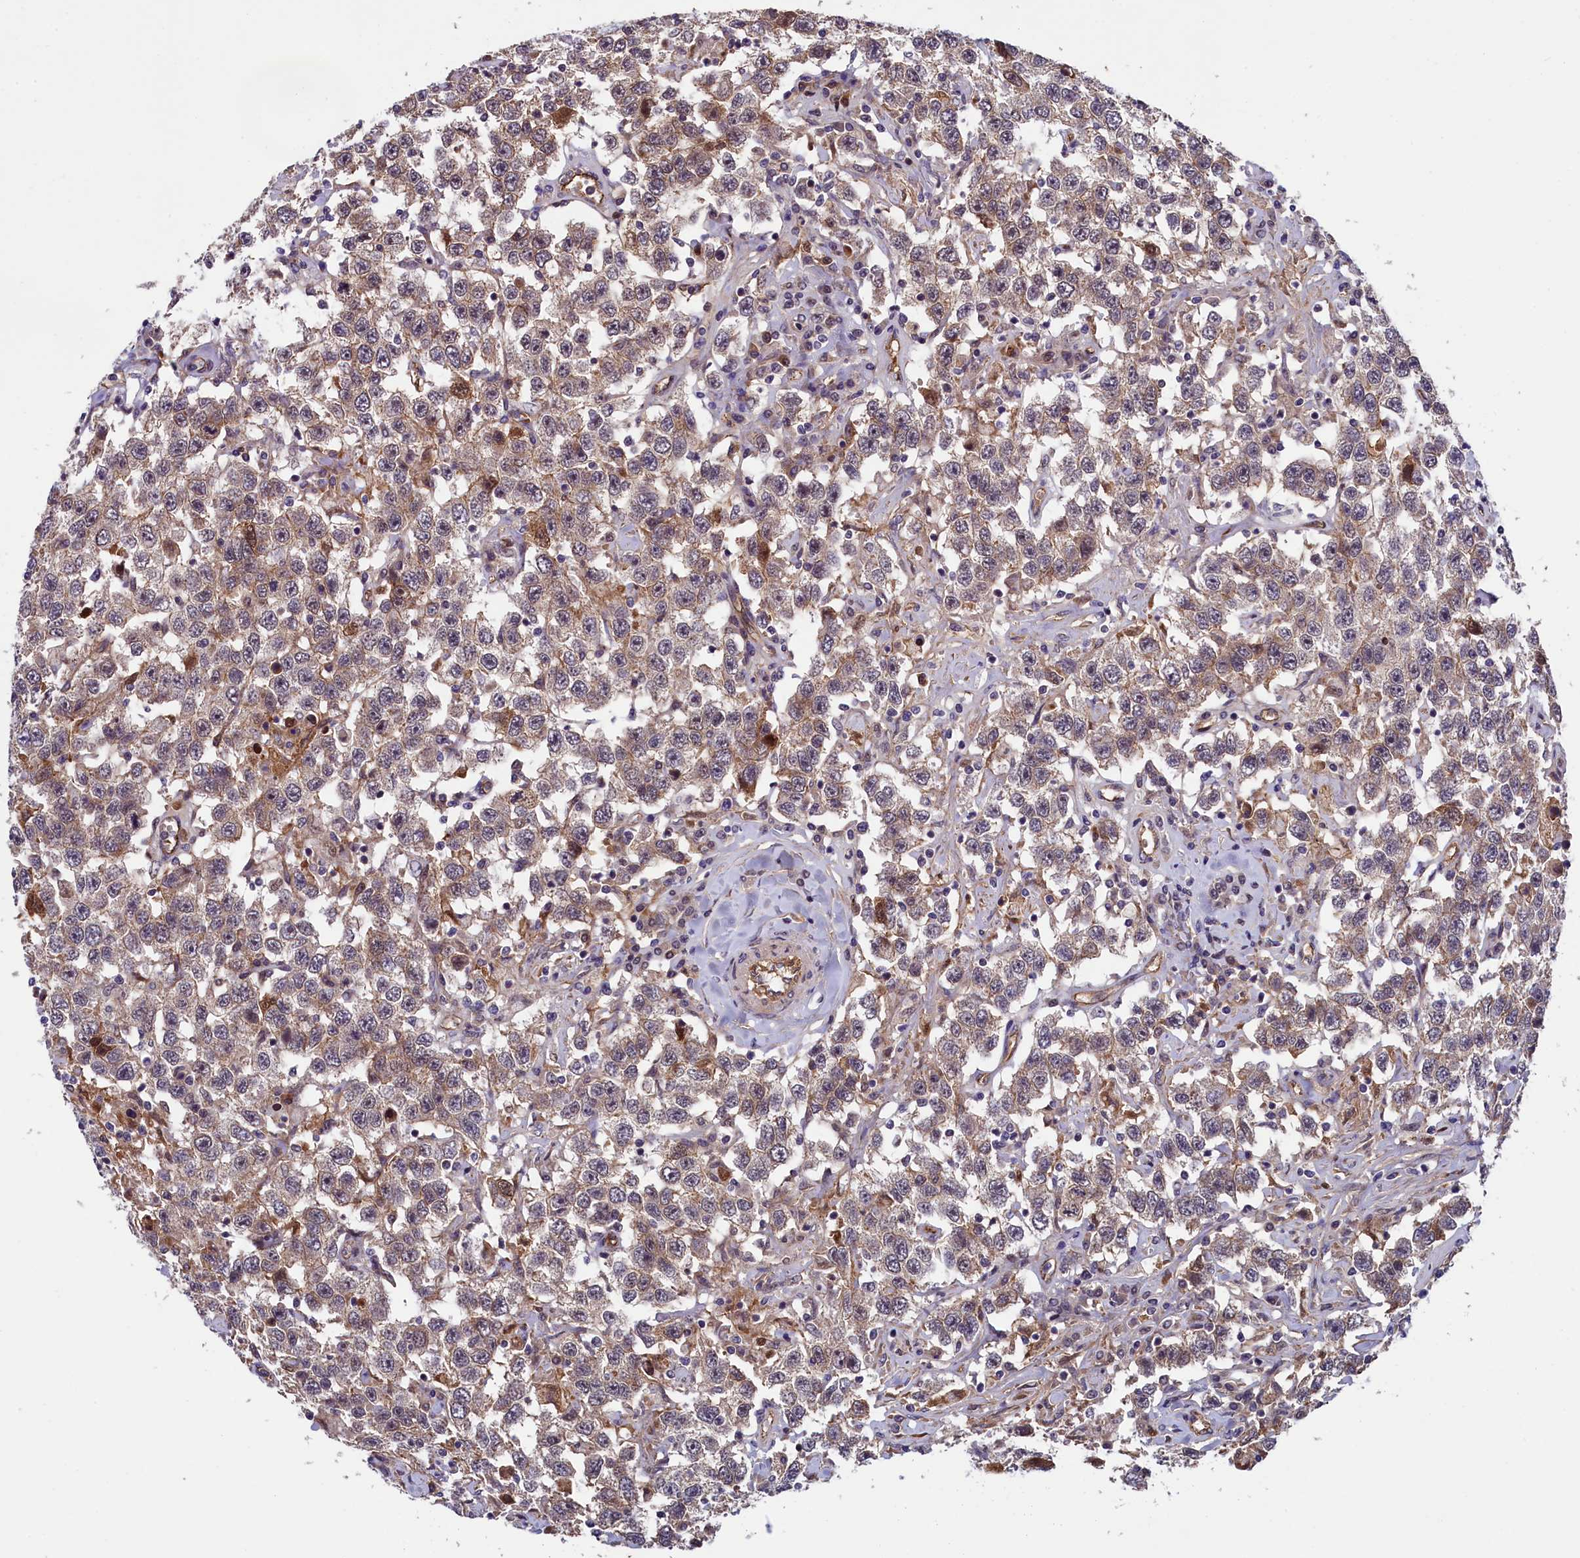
{"staining": {"intensity": "weak", "quantity": "25%-75%", "location": "cytoplasmic/membranous"}, "tissue": "testis cancer", "cell_type": "Tumor cells", "image_type": "cancer", "snomed": [{"axis": "morphology", "description": "Seminoma, NOS"}, {"axis": "topography", "description": "Testis"}], "caption": "About 25%-75% of tumor cells in testis cancer reveal weak cytoplasmic/membranous protein staining as visualized by brown immunohistochemical staining.", "gene": "ARL14EP", "patient": {"sex": "male", "age": 41}}